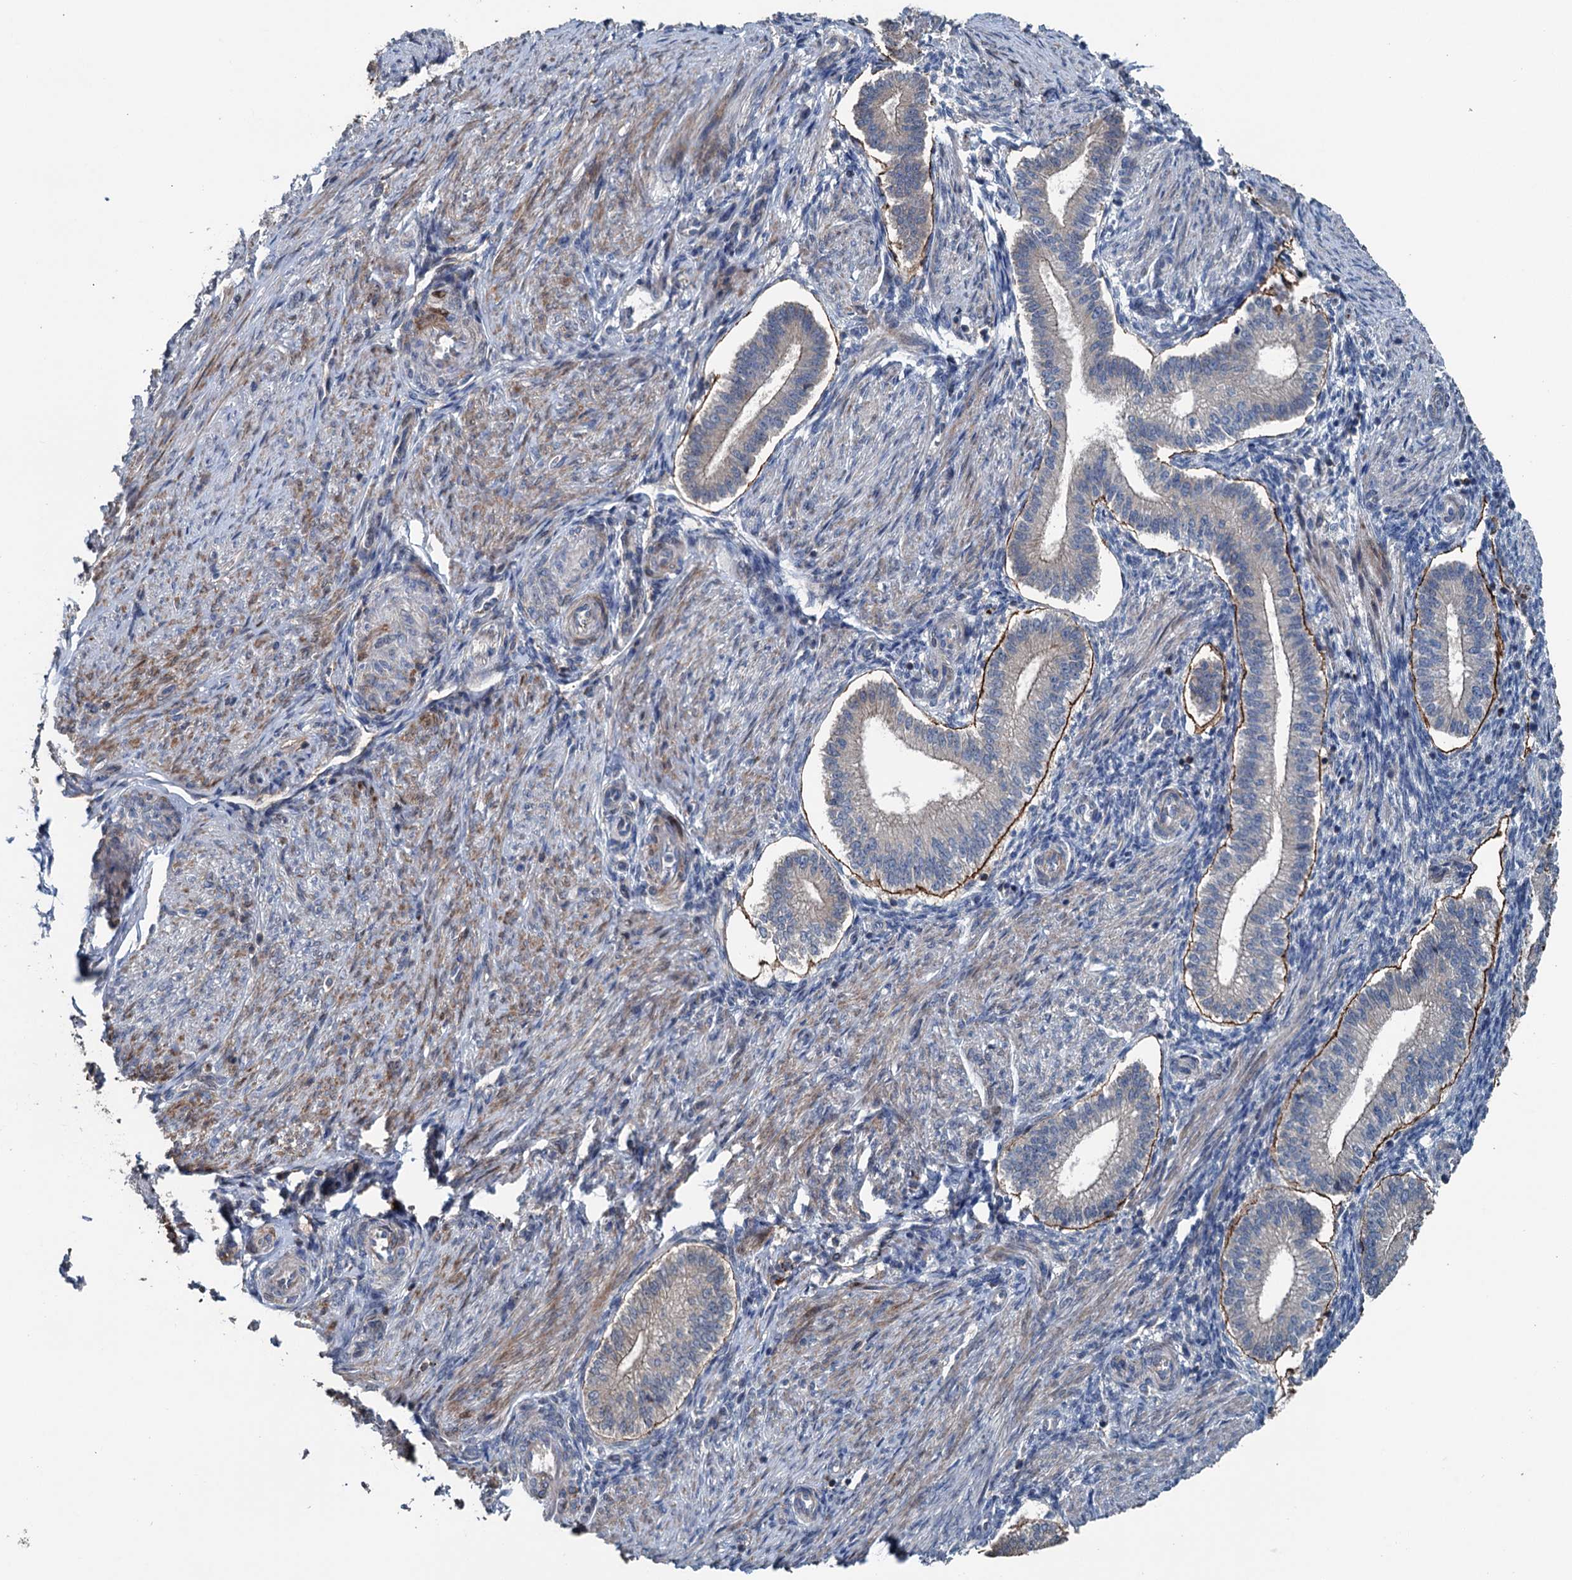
{"staining": {"intensity": "negative", "quantity": "none", "location": "none"}, "tissue": "endometrium", "cell_type": "Cells in endometrial stroma", "image_type": "normal", "snomed": [{"axis": "morphology", "description": "Normal tissue, NOS"}, {"axis": "topography", "description": "Endometrium"}], "caption": "High power microscopy histopathology image of an immunohistochemistry (IHC) photomicrograph of normal endometrium, revealing no significant staining in cells in endometrial stroma. (Immunohistochemistry (ihc), brightfield microscopy, high magnification).", "gene": "TEDC1", "patient": {"sex": "female", "age": 24}}